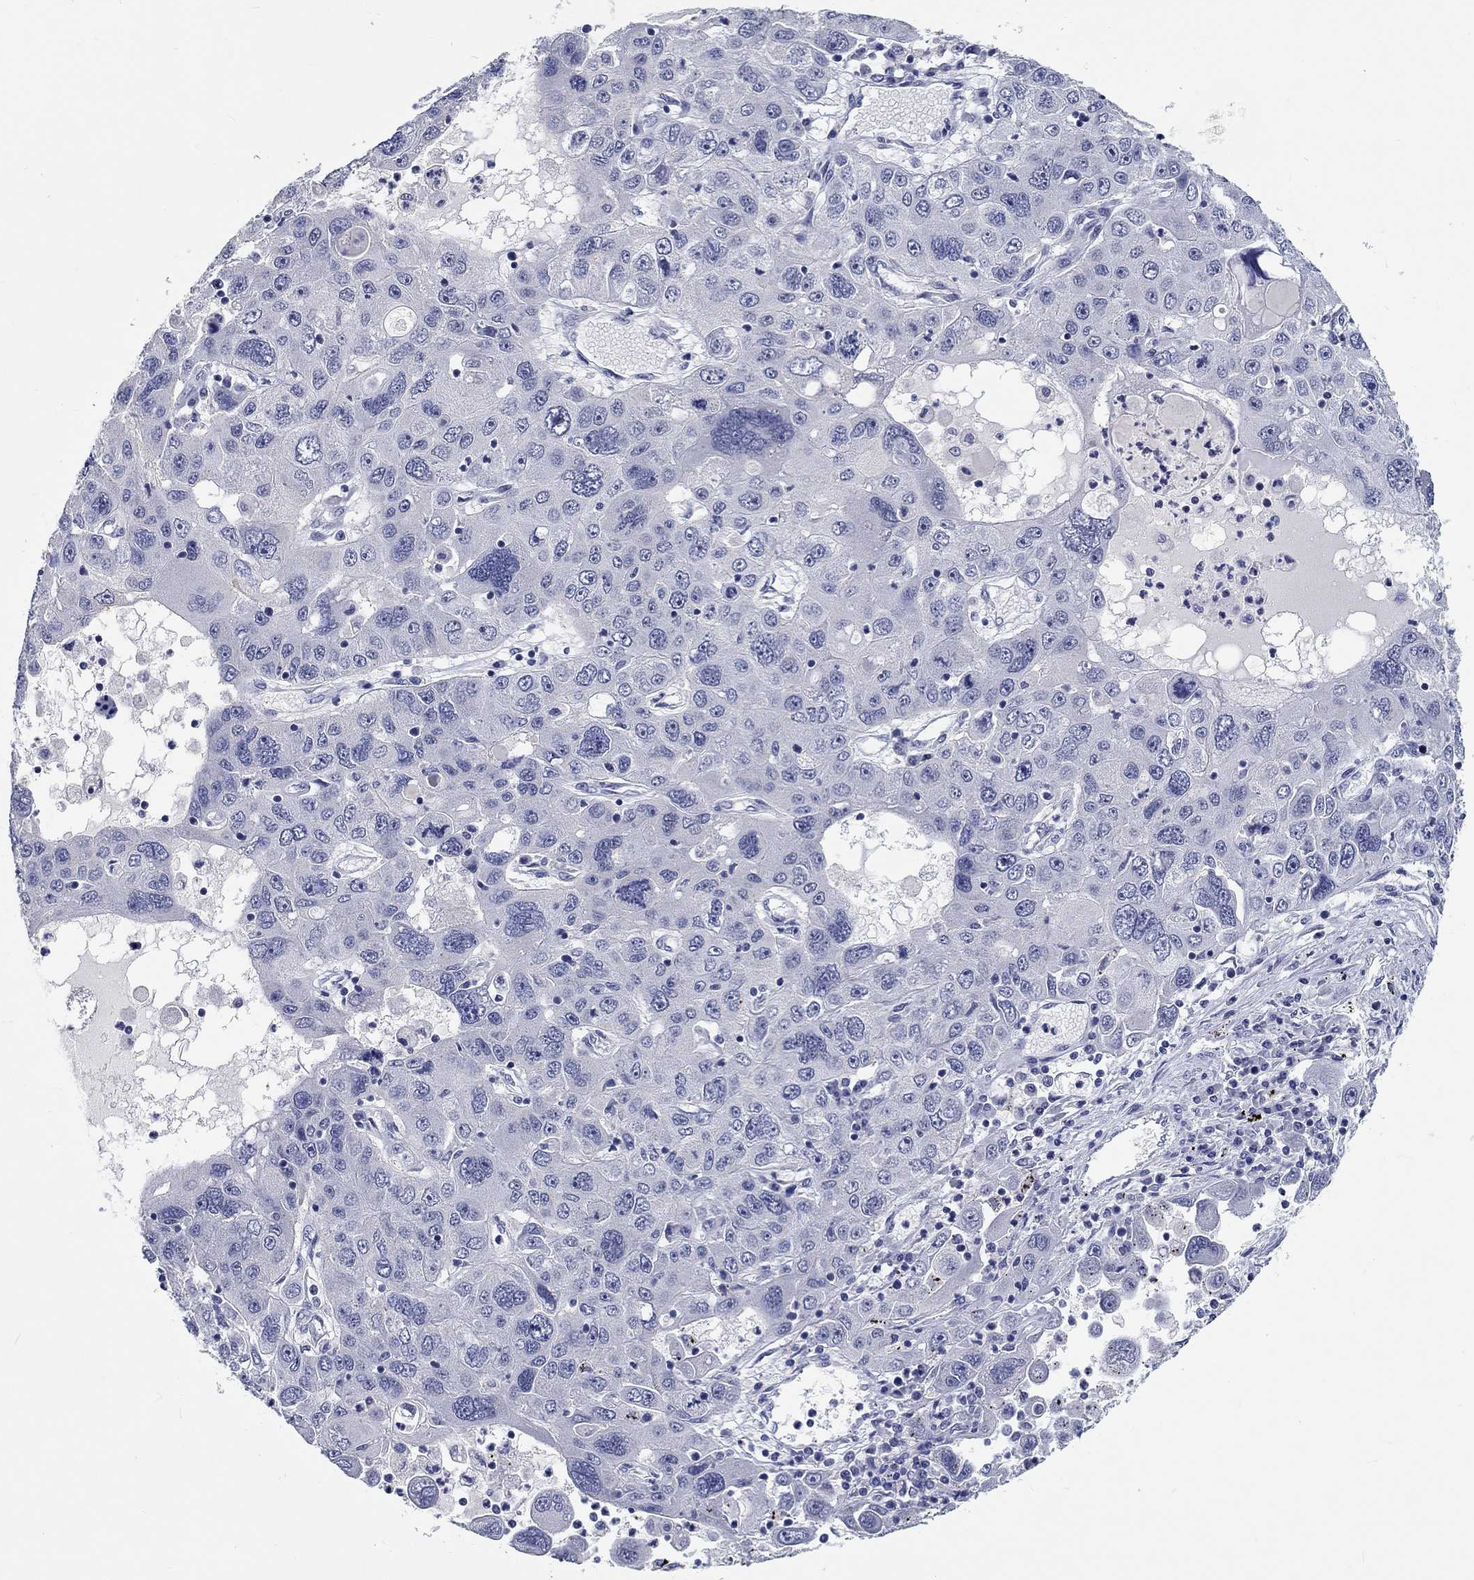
{"staining": {"intensity": "negative", "quantity": "none", "location": "none"}, "tissue": "stomach cancer", "cell_type": "Tumor cells", "image_type": "cancer", "snomed": [{"axis": "morphology", "description": "Adenocarcinoma, NOS"}, {"axis": "topography", "description": "Stomach"}], "caption": "A high-resolution histopathology image shows IHC staining of stomach cancer (adenocarcinoma), which displays no significant staining in tumor cells.", "gene": "GRIN1", "patient": {"sex": "male", "age": 56}}